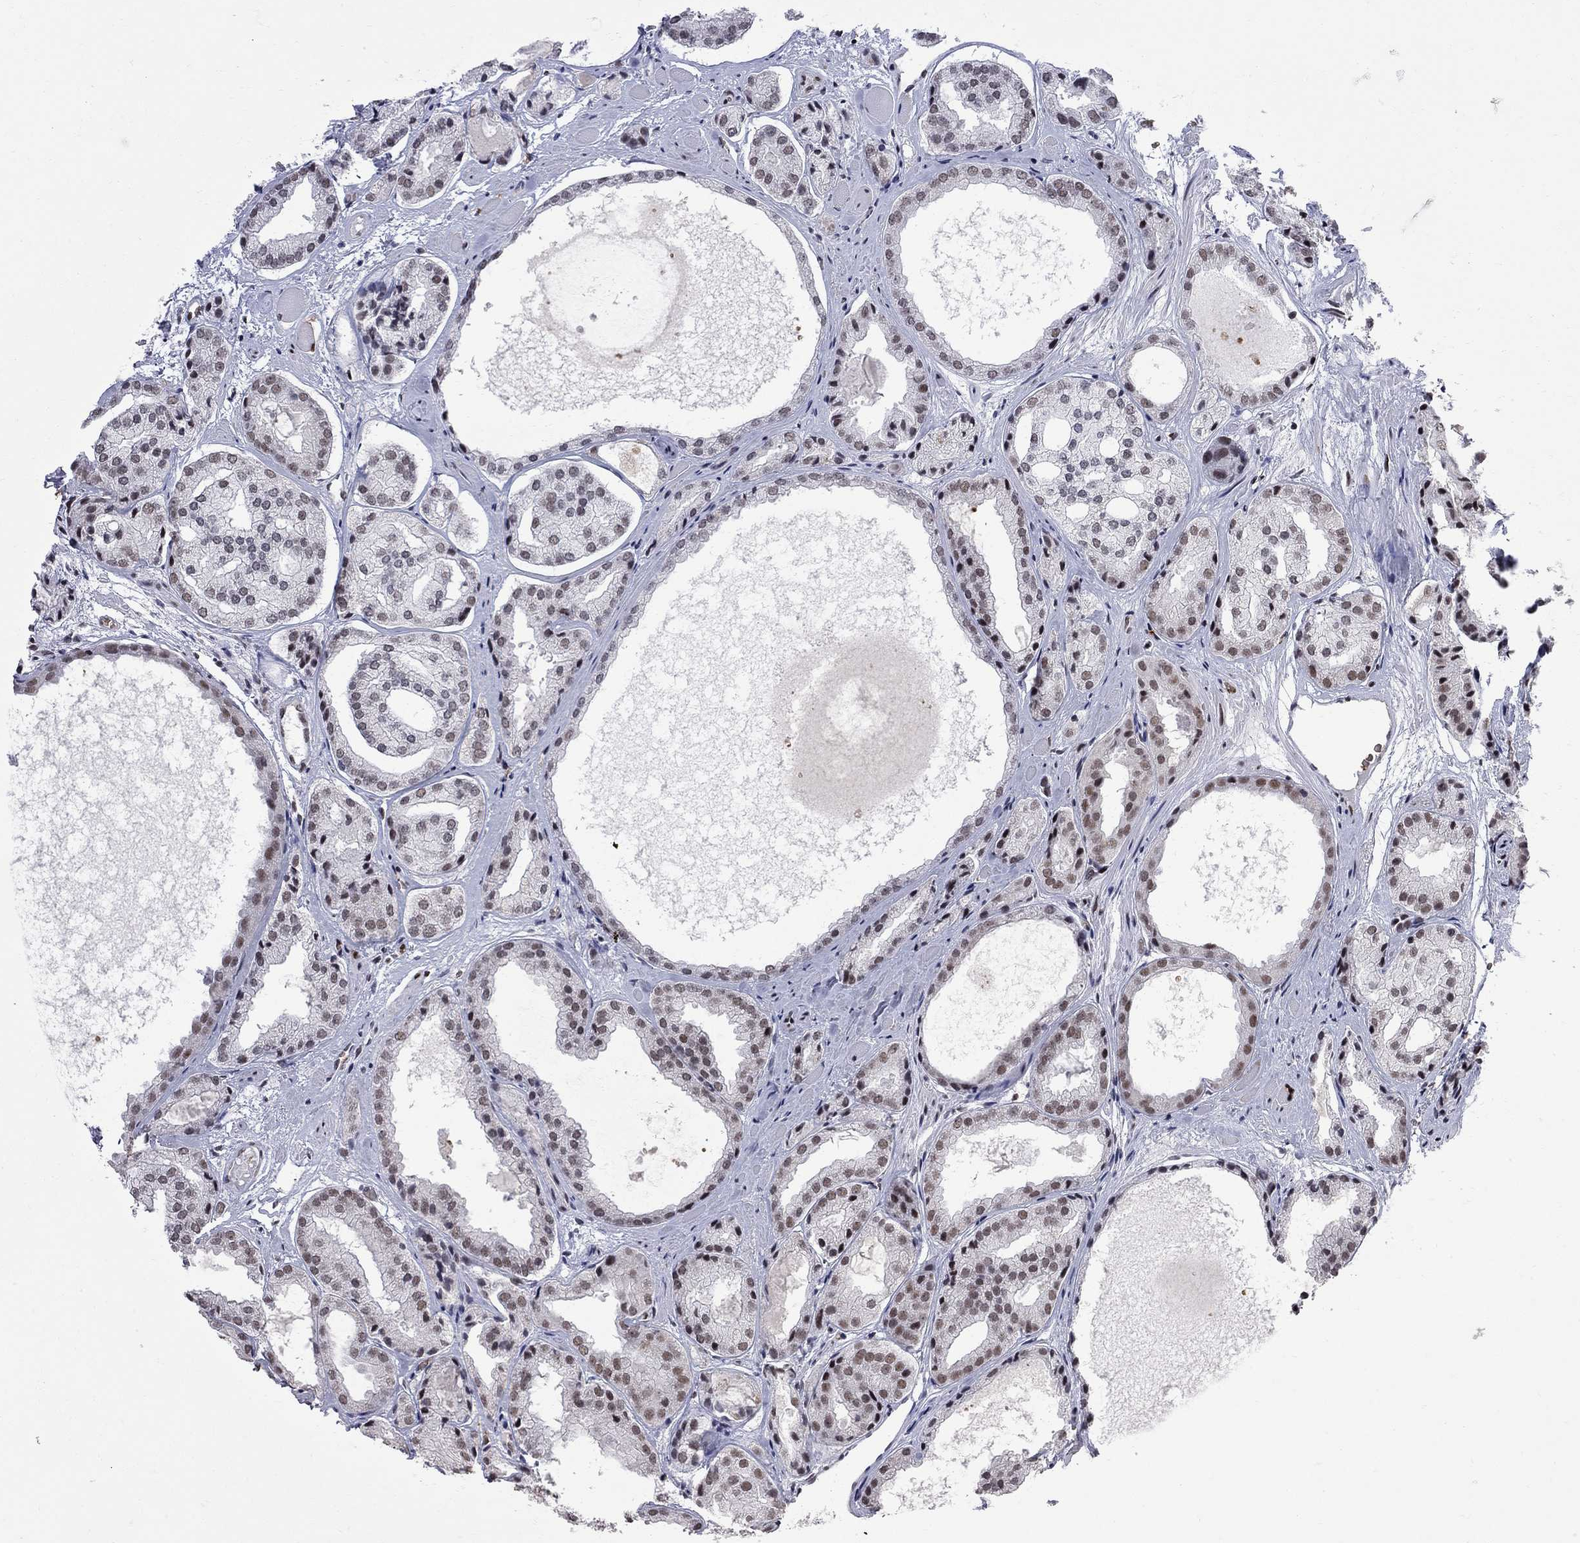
{"staining": {"intensity": "moderate", "quantity": "<25%", "location": "nuclear"}, "tissue": "prostate cancer", "cell_type": "Tumor cells", "image_type": "cancer", "snomed": [{"axis": "morphology", "description": "Adenocarcinoma, Low grade"}, {"axis": "topography", "description": "Prostate"}], "caption": "IHC (DAB) staining of human prostate cancer (adenocarcinoma (low-grade)) displays moderate nuclear protein positivity in approximately <25% of tumor cells.", "gene": "ZBTB47", "patient": {"sex": "male", "age": 69}}